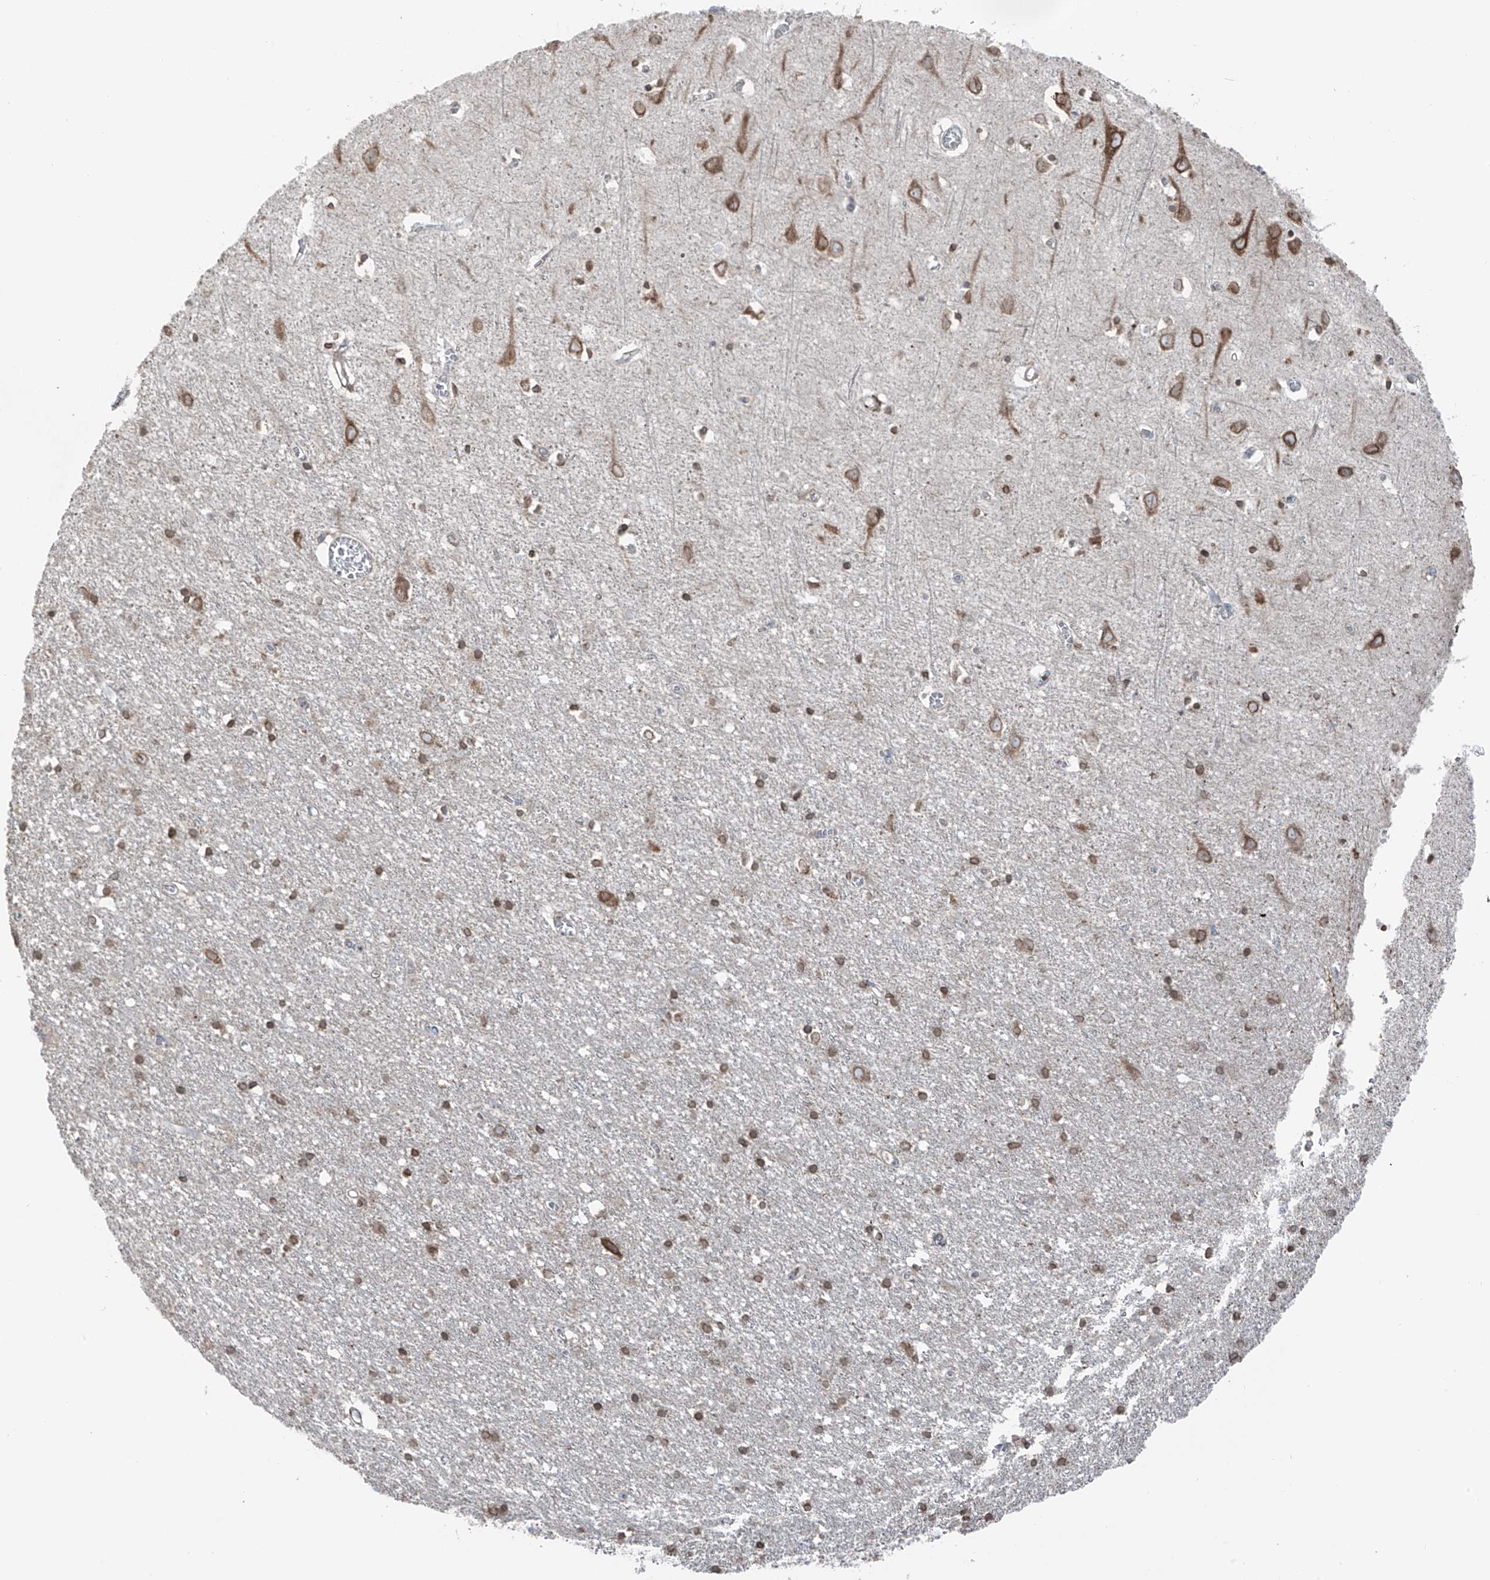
{"staining": {"intensity": "moderate", "quantity": "25%-75%", "location": "cytoplasmic/membranous"}, "tissue": "cerebral cortex", "cell_type": "Endothelial cells", "image_type": "normal", "snomed": [{"axis": "morphology", "description": "Normal tissue, NOS"}, {"axis": "topography", "description": "Cerebral cortex"}], "caption": "Endothelial cells reveal moderate cytoplasmic/membranous positivity in about 25%-75% of cells in unremarkable cerebral cortex. Using DAB (brown) and hematoxylin (blue) stains, captured at high magnification using brightfield microscopy.", "gene": "ERLEC1", "patient": {"sex": "female", "age": 64}}